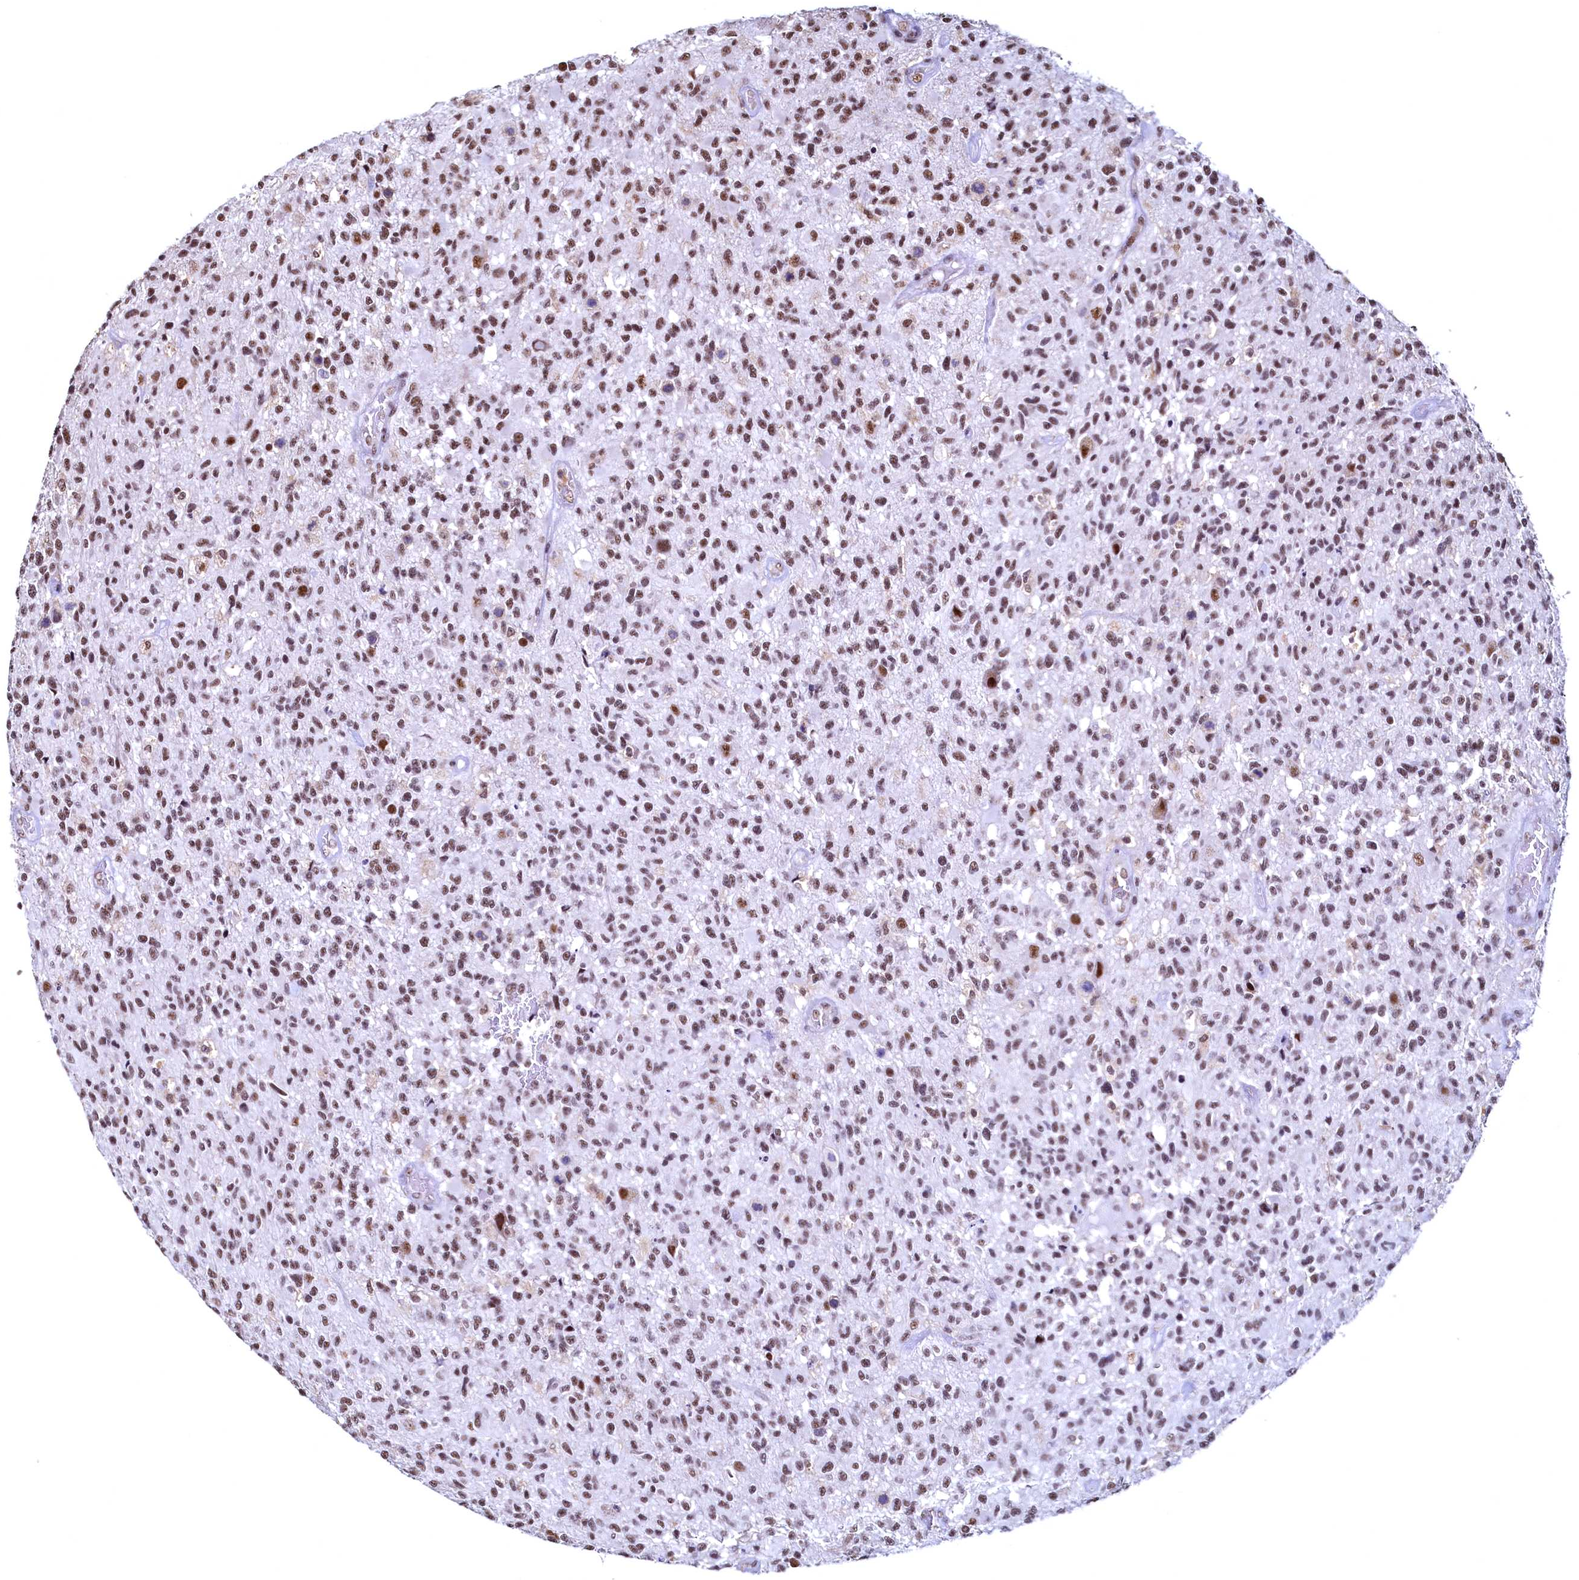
{"staining": {"intensity": "moderate", "quantity": ">75%", "location": "nuclear"}, "tissue": "glioma", "cell_type": "Tumor cells", "image_type": "cancer", "snomed": [{"axis": "morphology", "description": "Glioma, malignant, High grade"}, {"axis": "morphology", "description": "Glioblastoma, NOS"}, {"axis": "topography", "description": "Brain"}], "caption": "Tumor cells demonstrate moderate nuclear expression in approximately >75% of cells in glioma.", "gene": "RSRC2", "patient": {"sex": "male", "age": 60}}